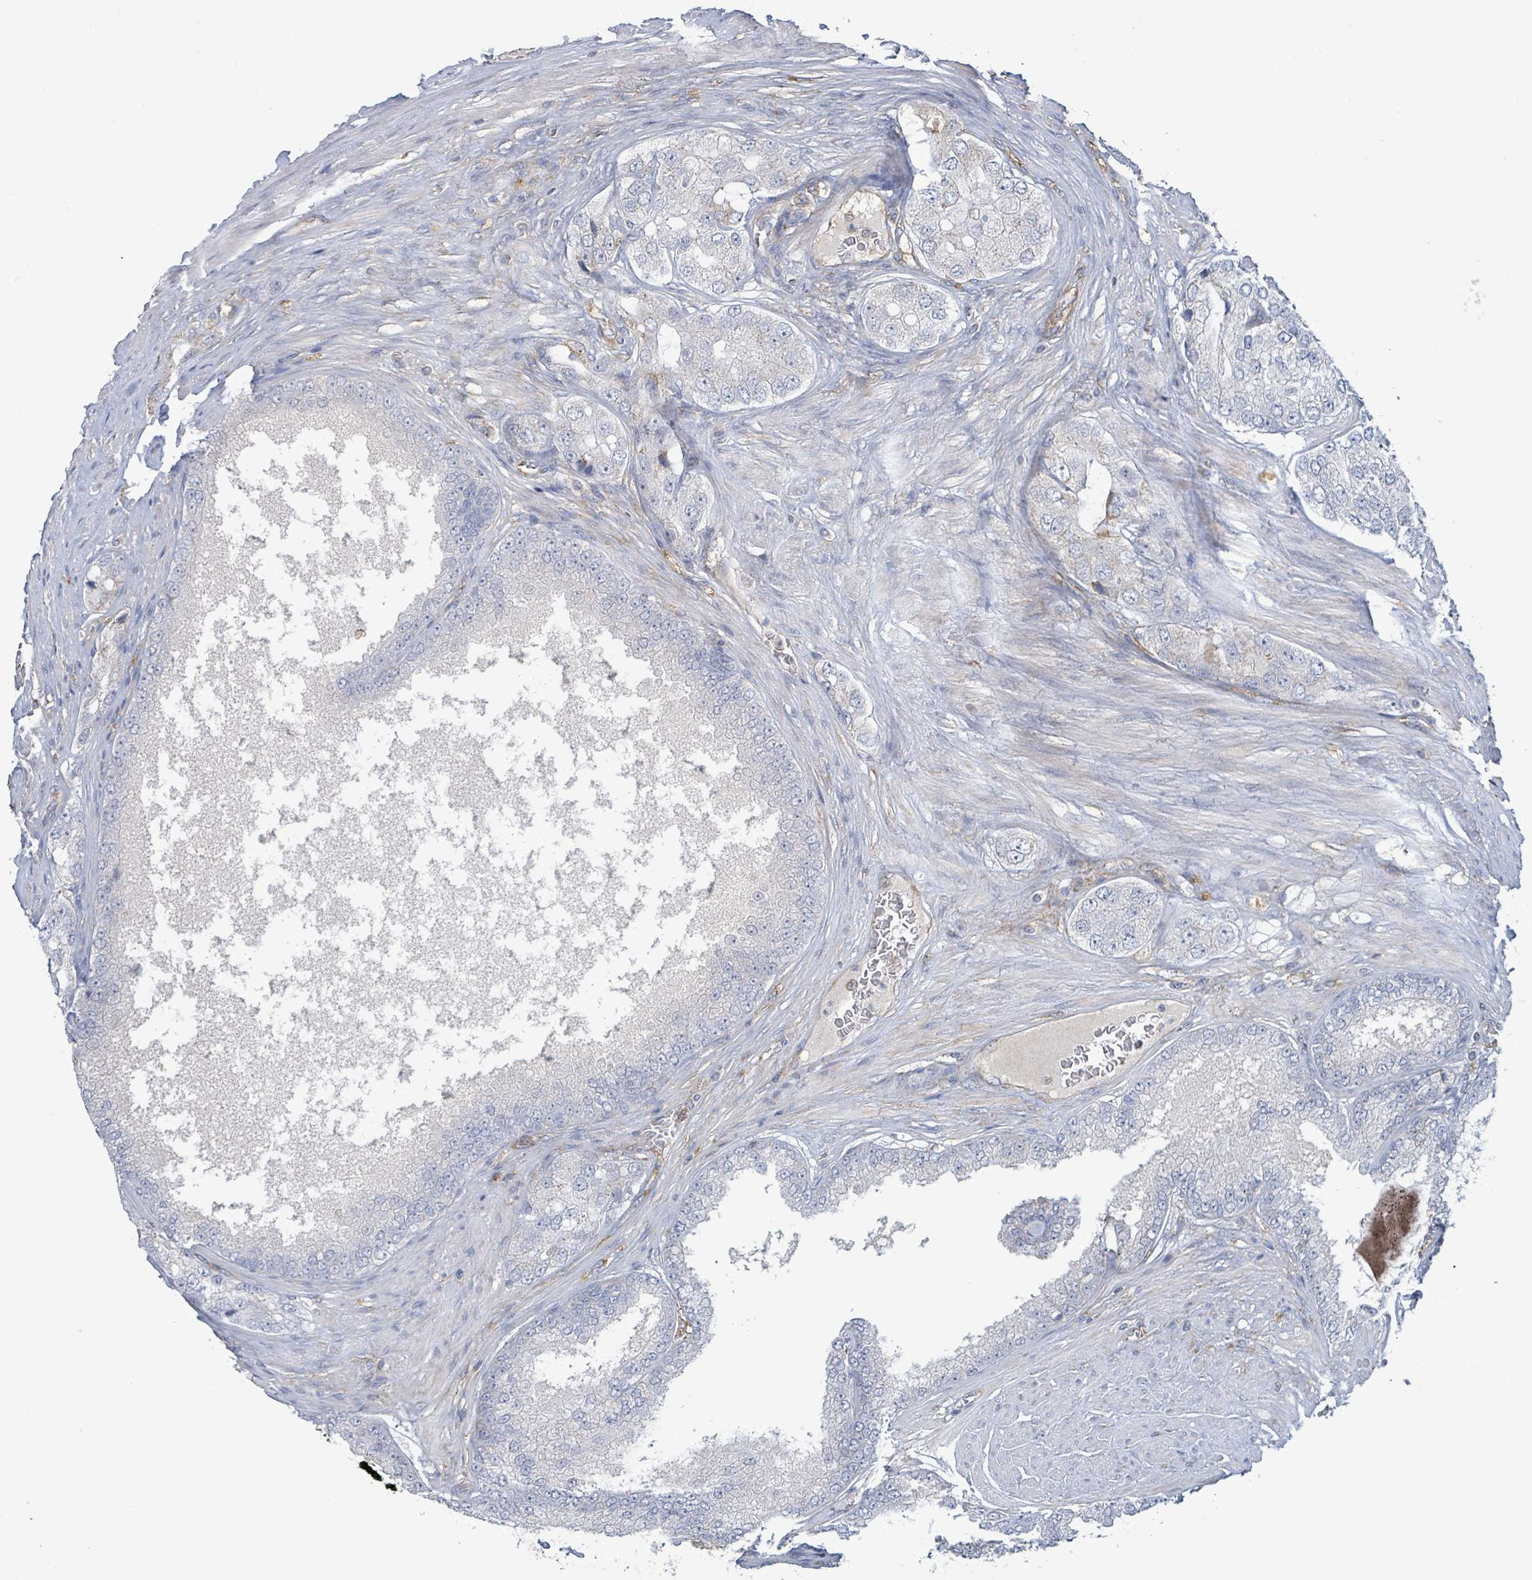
{"staining": {"intensity": "negative", "quantity": "none", "location": "none"}, "tissue": "prostate cancer", "cell_type": "Tumor cells", "image_type": "cancer", "snomed": [{"axis": "morphology", "description": "Adenocarcinoma, High grade"}, {"axis": "topography", "description": "Prostate"}], "caption": "The histopathology image reveals no significant expression in tumor cells of prostate high-grade adenocarcinoma. (Stains: DAB (3,3'-diaminobenzidine) immunohistochemistry (IHC) with hematoxylin counter stain, Microscopy: brightfield microscopy at high magnification).", "gene": "EGFL7", "patient": {"sex": "male", "age": 71}}